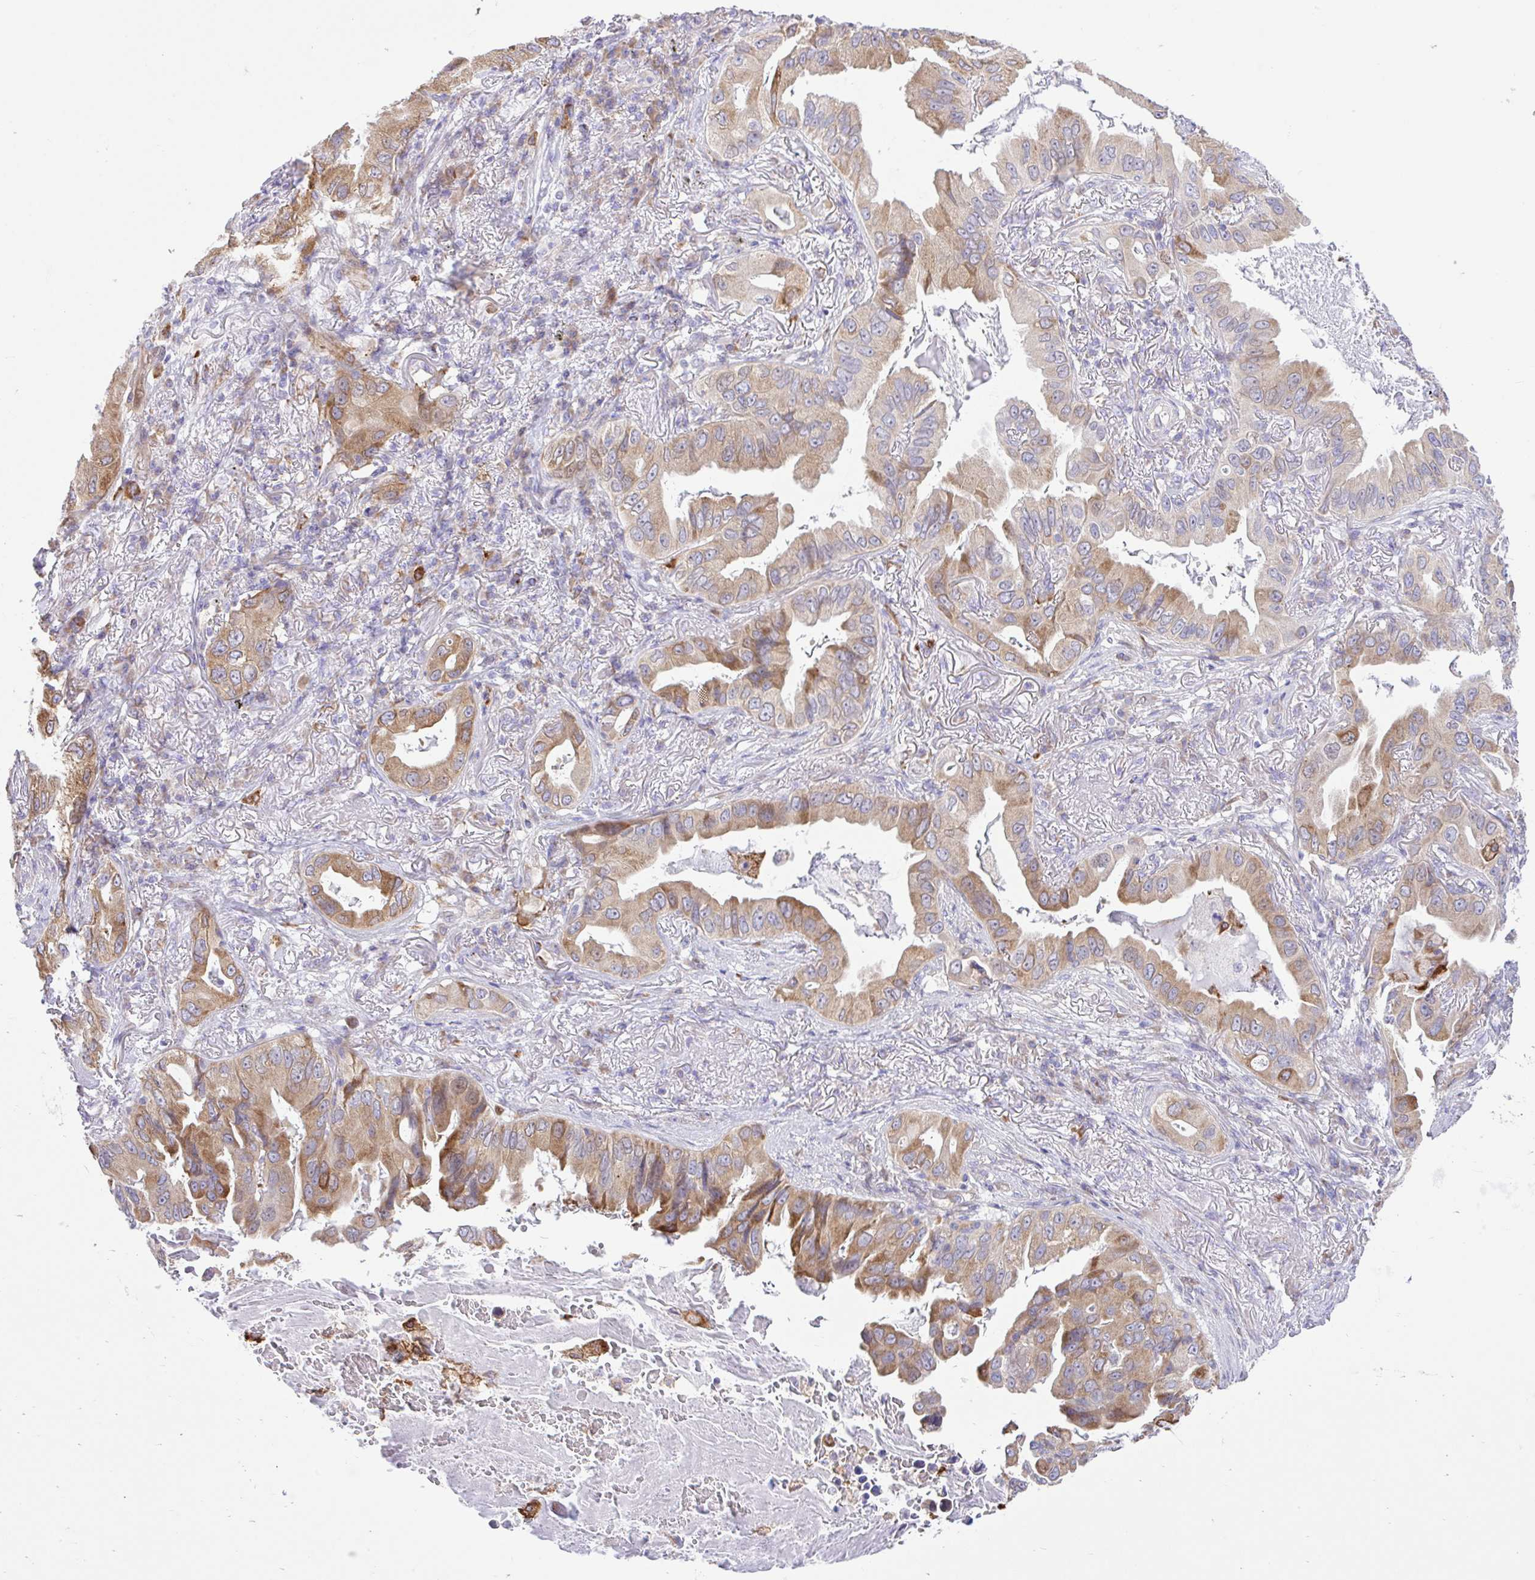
{"staining": {"intensity": "moderate", "quantity": "25%-75%", "location": "cytoplasmic/membranous"}, "tissue": "lung cancer", "cell_type": "Tumor cells", "image_type": "cancer", "snomed": [{"axis": "morphology", "description": "Adenocarcinoma, NOS"}, {"axis": "topography", "description": "Lung"}], "caption": "Lung cancer (adenocarcinoma) stained with a protein marker exhibits moderate staining in tumor cells.", "gene": "EEF1A2", "patient": {"sex": "female", "age": 69}}